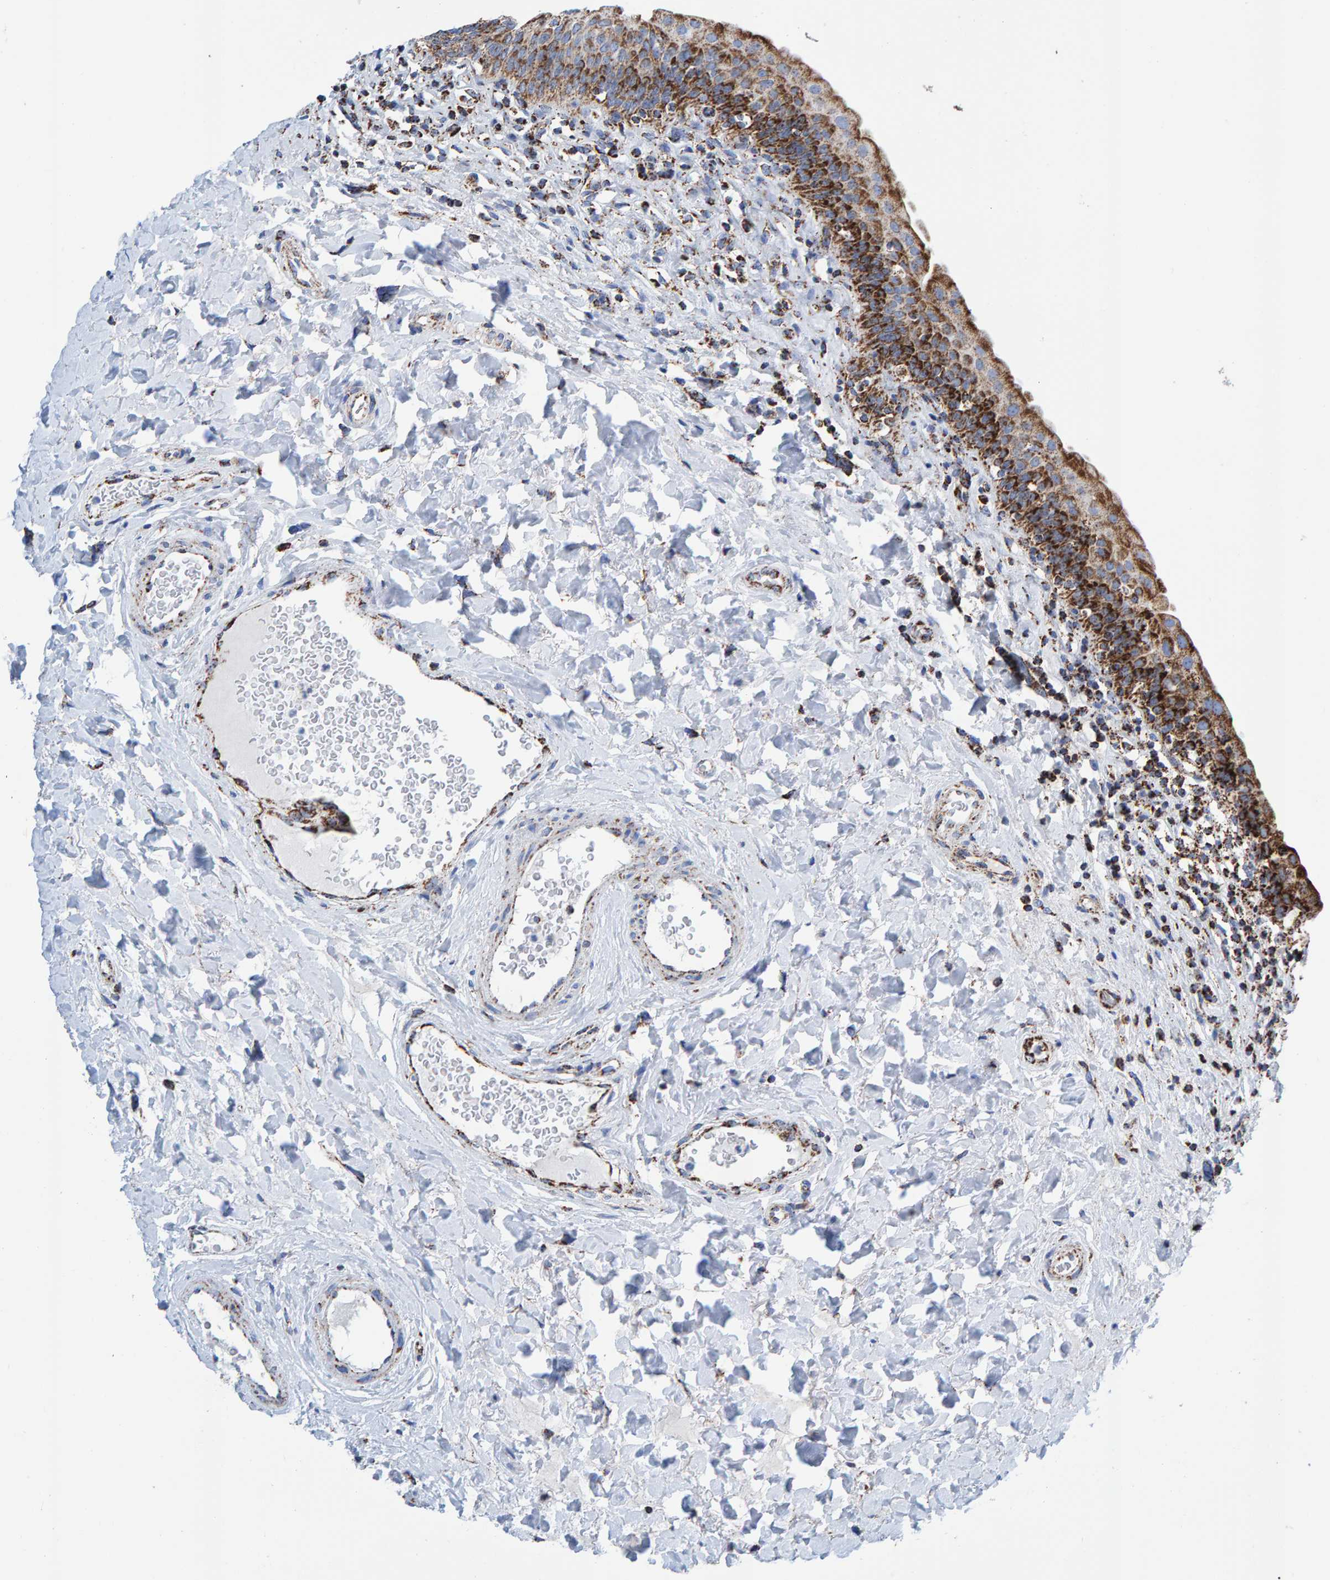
{"staining": {"intensity": "strong", "quantity": ">75%", "location": "cytoplasmic/membranous"}, "tissue": "urinary bladder", "cell_type": "Urothelial cells", "image_type": "normal", "snomed": [{"axis": "morphology", "description": "Normal tissue, NOS"}, {"axis": "topography", "description": "Urinary bladder"}], "caption": "Immunohistochemical staining of unremarkable urinary bladder displays strong cytoplasmic/membranous protein expression in about >75% of urothelial cells.", "gene": "ENSG00000262660", "patient": {"sex": "male", "age": 83}}